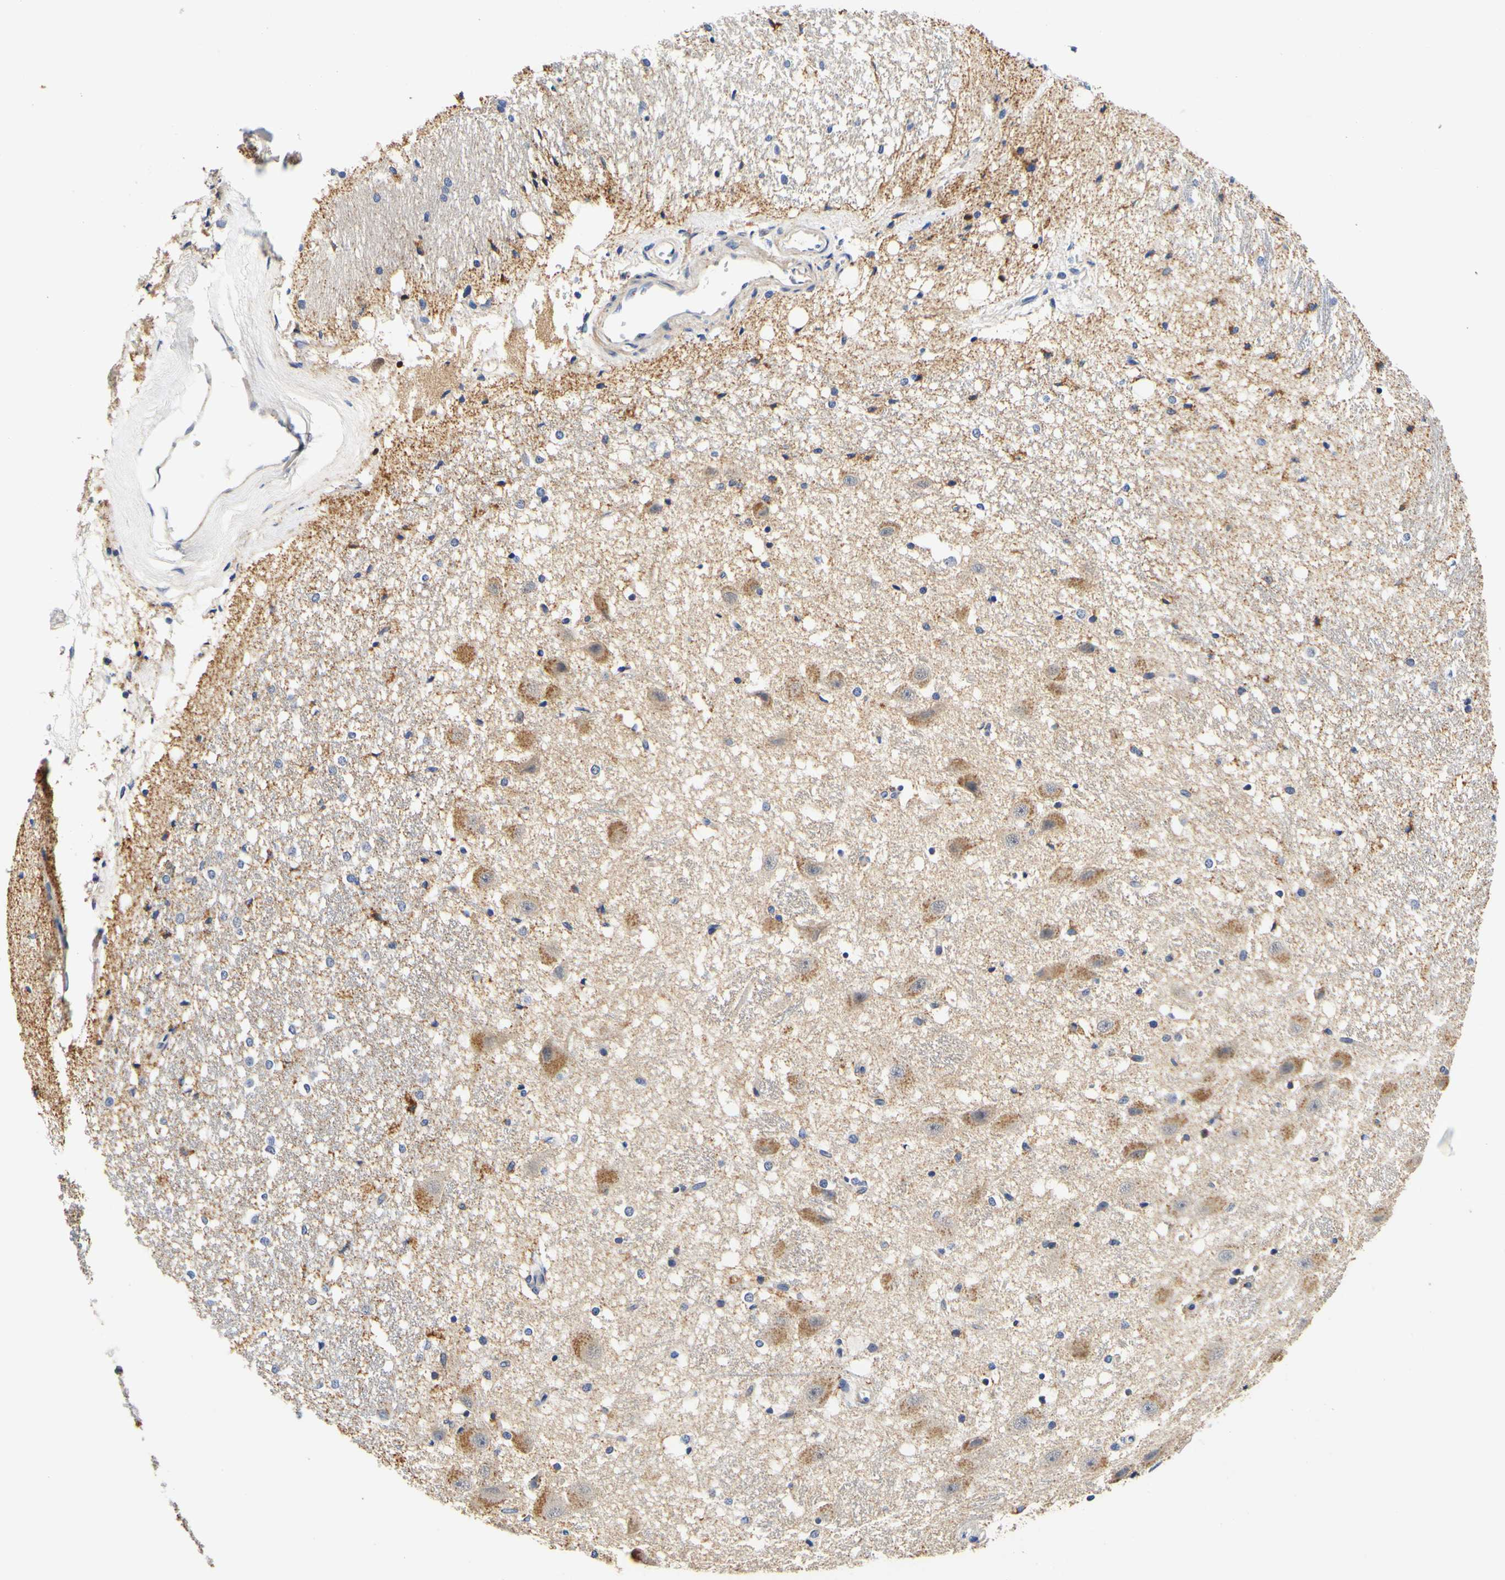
{"staining": {"intensity": "moderate", "quantity": "<25%", "location": "cytoplasmic/membranous"}, "tissue": "hippocampus", "cell_type": "Glial cells", "image_type": "normal", "snomed": [{"axis": "morphology", "description": "Normal tissue, NOS"}, {"axis": "topography", "description": "Hippocampus"}], "caption": "Protein staining exhibits moderate cytoplasmic/membranous expression in about <25% of glial cells in unremarkable hippocampus. Using DAB (brown) and hematoxylin (blue) stains, captured at high magnification using brightfield microscopy.", "gene": "CAMK4", "patient": {"sex": "female", "age": 19}}